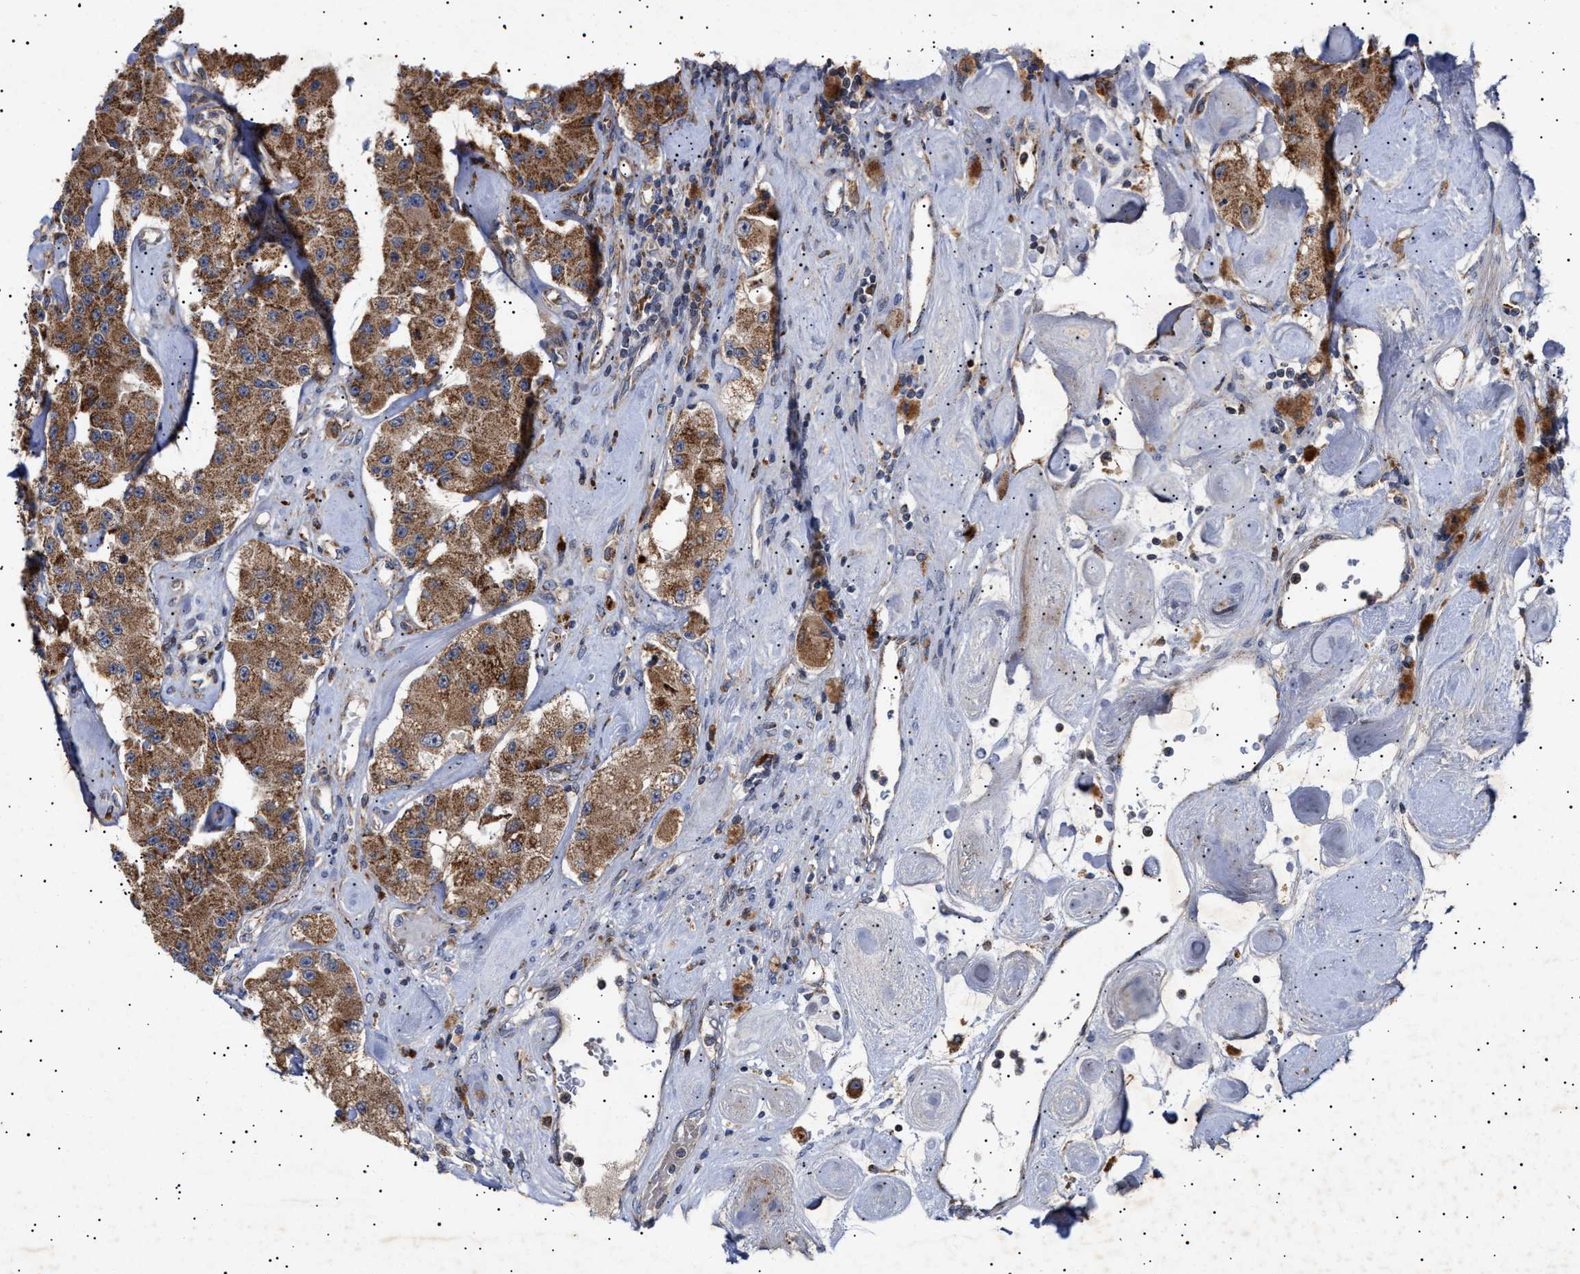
{"staining": {"intensity": "strong", "quantity": ">75%", "location": "cytoplasmic/membranous"}, "tissue": "carcinoid", "cell_type": "Tumor cells", "image_type": "cancer", "snomed": [{"axis": "morphology", "description": "Carcinoid, malignant, NOS"}, {"axis": "topography", "description": "Pancreas"}], "caption": "Carcinoid stained with immunohistochemistry (IHC) exhibits strong cytoplasmic/membranous staining in approximately >75% of tumor cells. (DAB (3,3'-diaminobenzidine) IHC with brightfield microscopy, high magnification).", "gene": "MRPL10", "patient": {"sex": "male", "age": 41}}